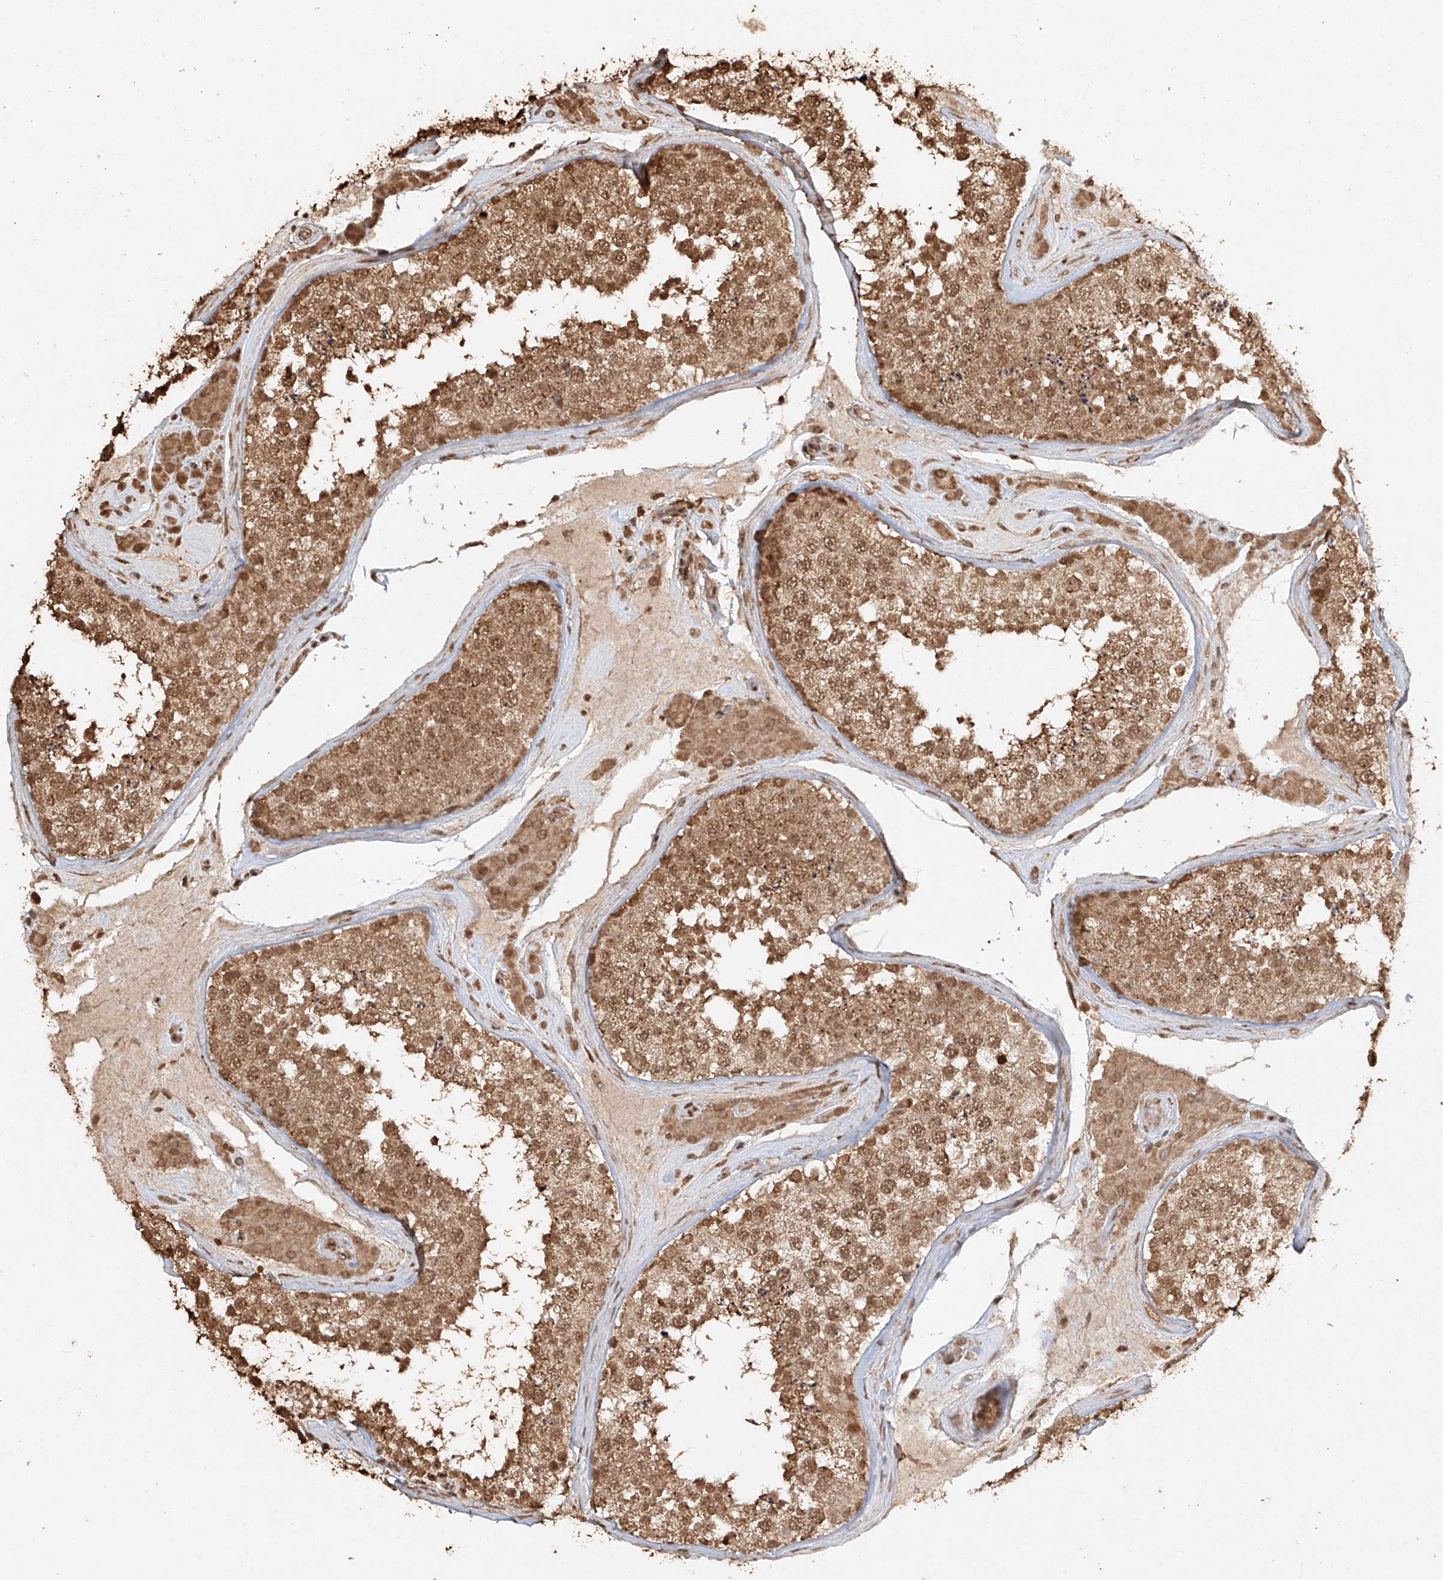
{"staining": {"intensity": "moderate", "quantity": ">75%", "location": "cytoplasmic/membranous,nuclear"}, "tissue": "testis", "cell_type": "Cells in seminiferous ducts", "image_type": "normal", "snomed": [{"axis": "morphology", "description": "Normal tissue, NOS"}, {"axis": "topography", "description": "Testis"}], "caption": "The immunohistochemical stain labels moderate cytoplasmic/membranous,nuclear staining in cells in seminiferous ducts of normal testis. Nuclei are stained in blue.", "gene": "TIGAR", "patient": {"sex": "male", "age": 46}}